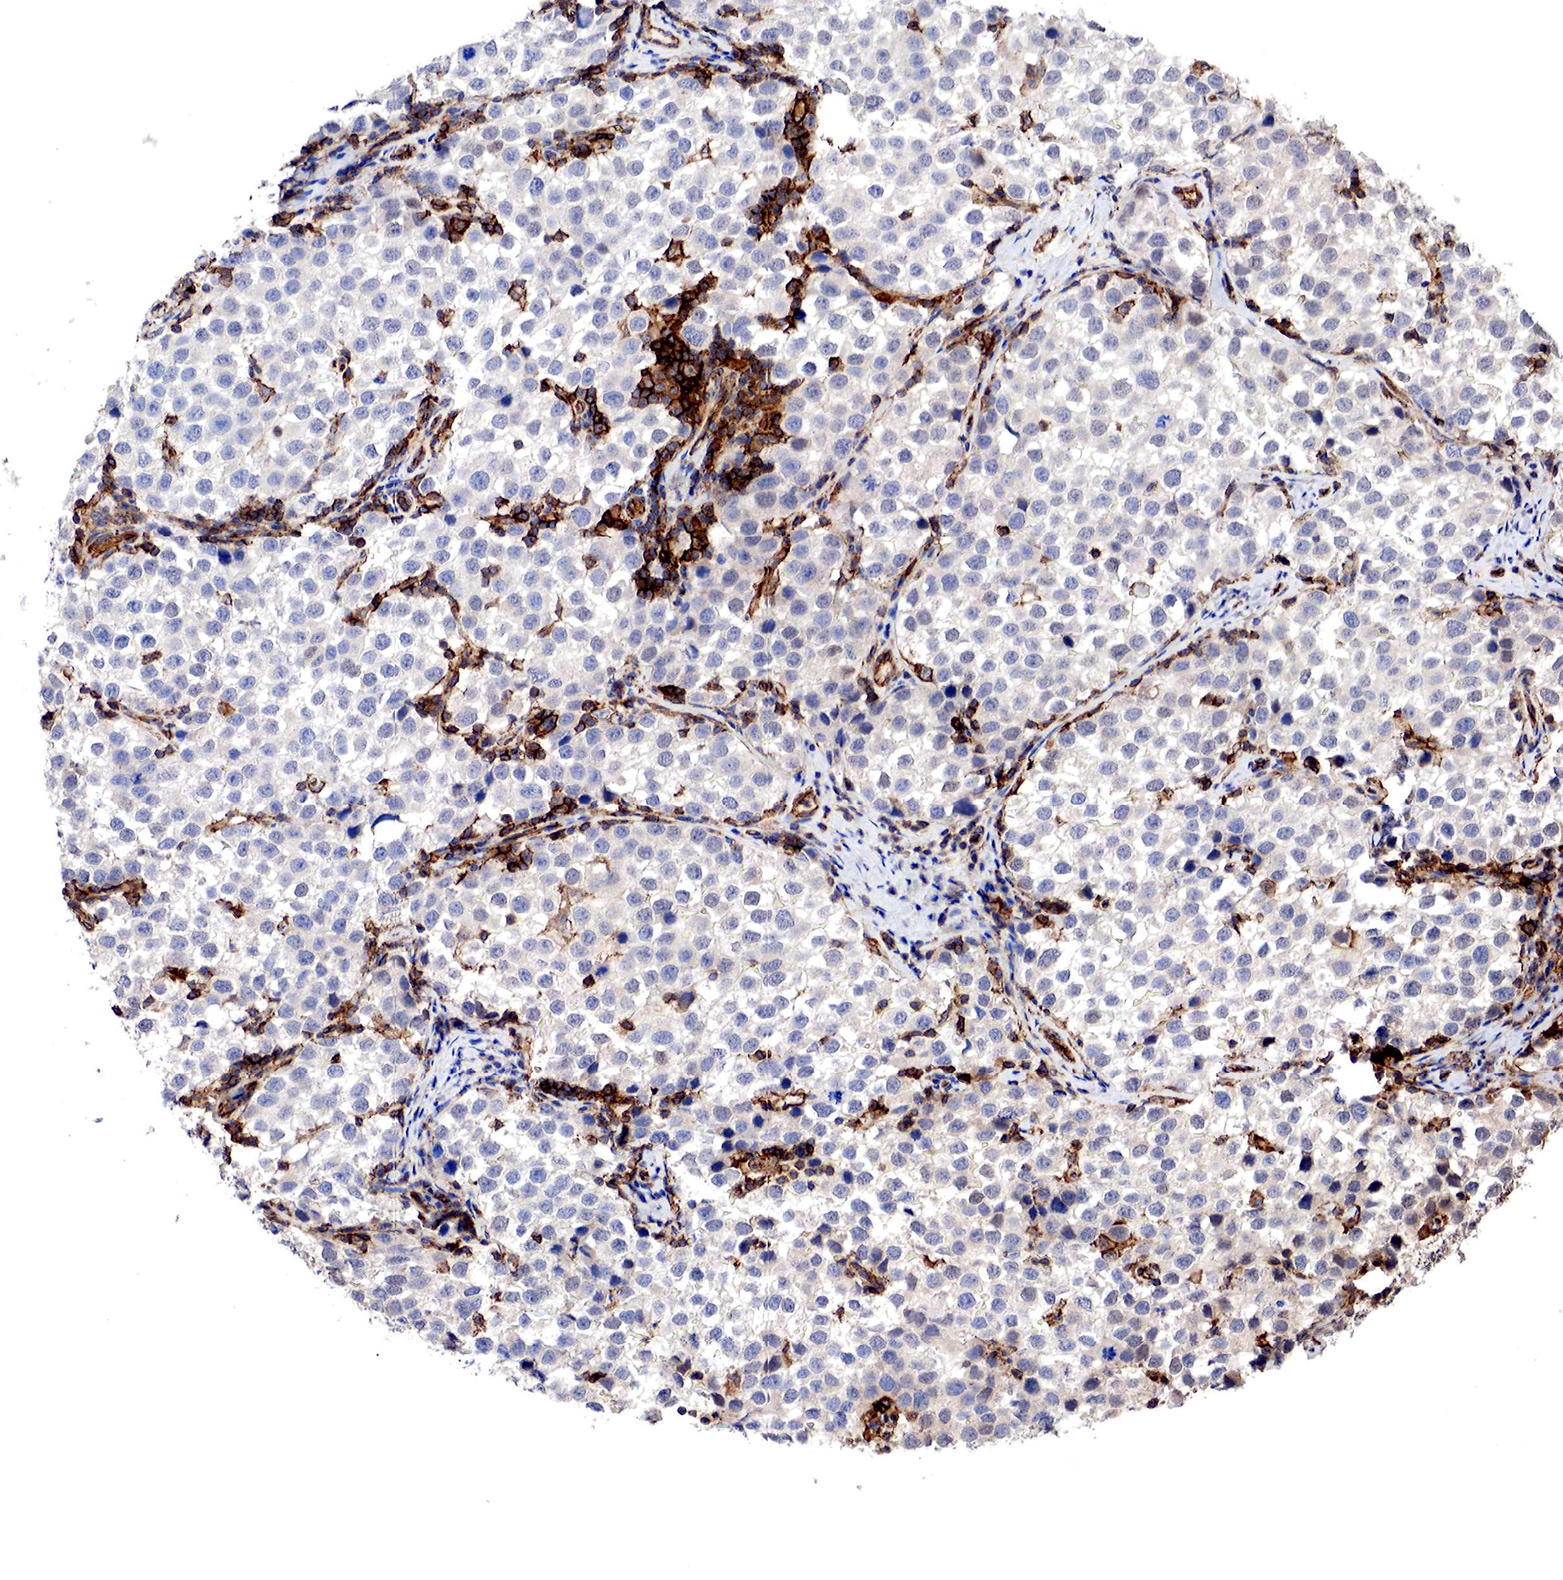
{"staining": {"intensity": "moderate", "quantity": "<25%", "location": "cytoplasmic/membranous,nuclear"}, "tissue": "testis cancer", "cell_type": "Tumor cells", "image_type": "cancer", "snomed": [{"axis": "morphology", "description": "Seminoma, NOS"}, {"axis": "topography", "description": "Testis"}], "caption": "DAB immunohistochemical staining of testis seminoma displays moderate cytoplasmic/membranous and nuclear protein staining in about <25% of tumor cells. (IHC, brightfield microscopy, high magnification).", "gene": "PABIR2", "patient": {"sex": "male", "age": 39}}